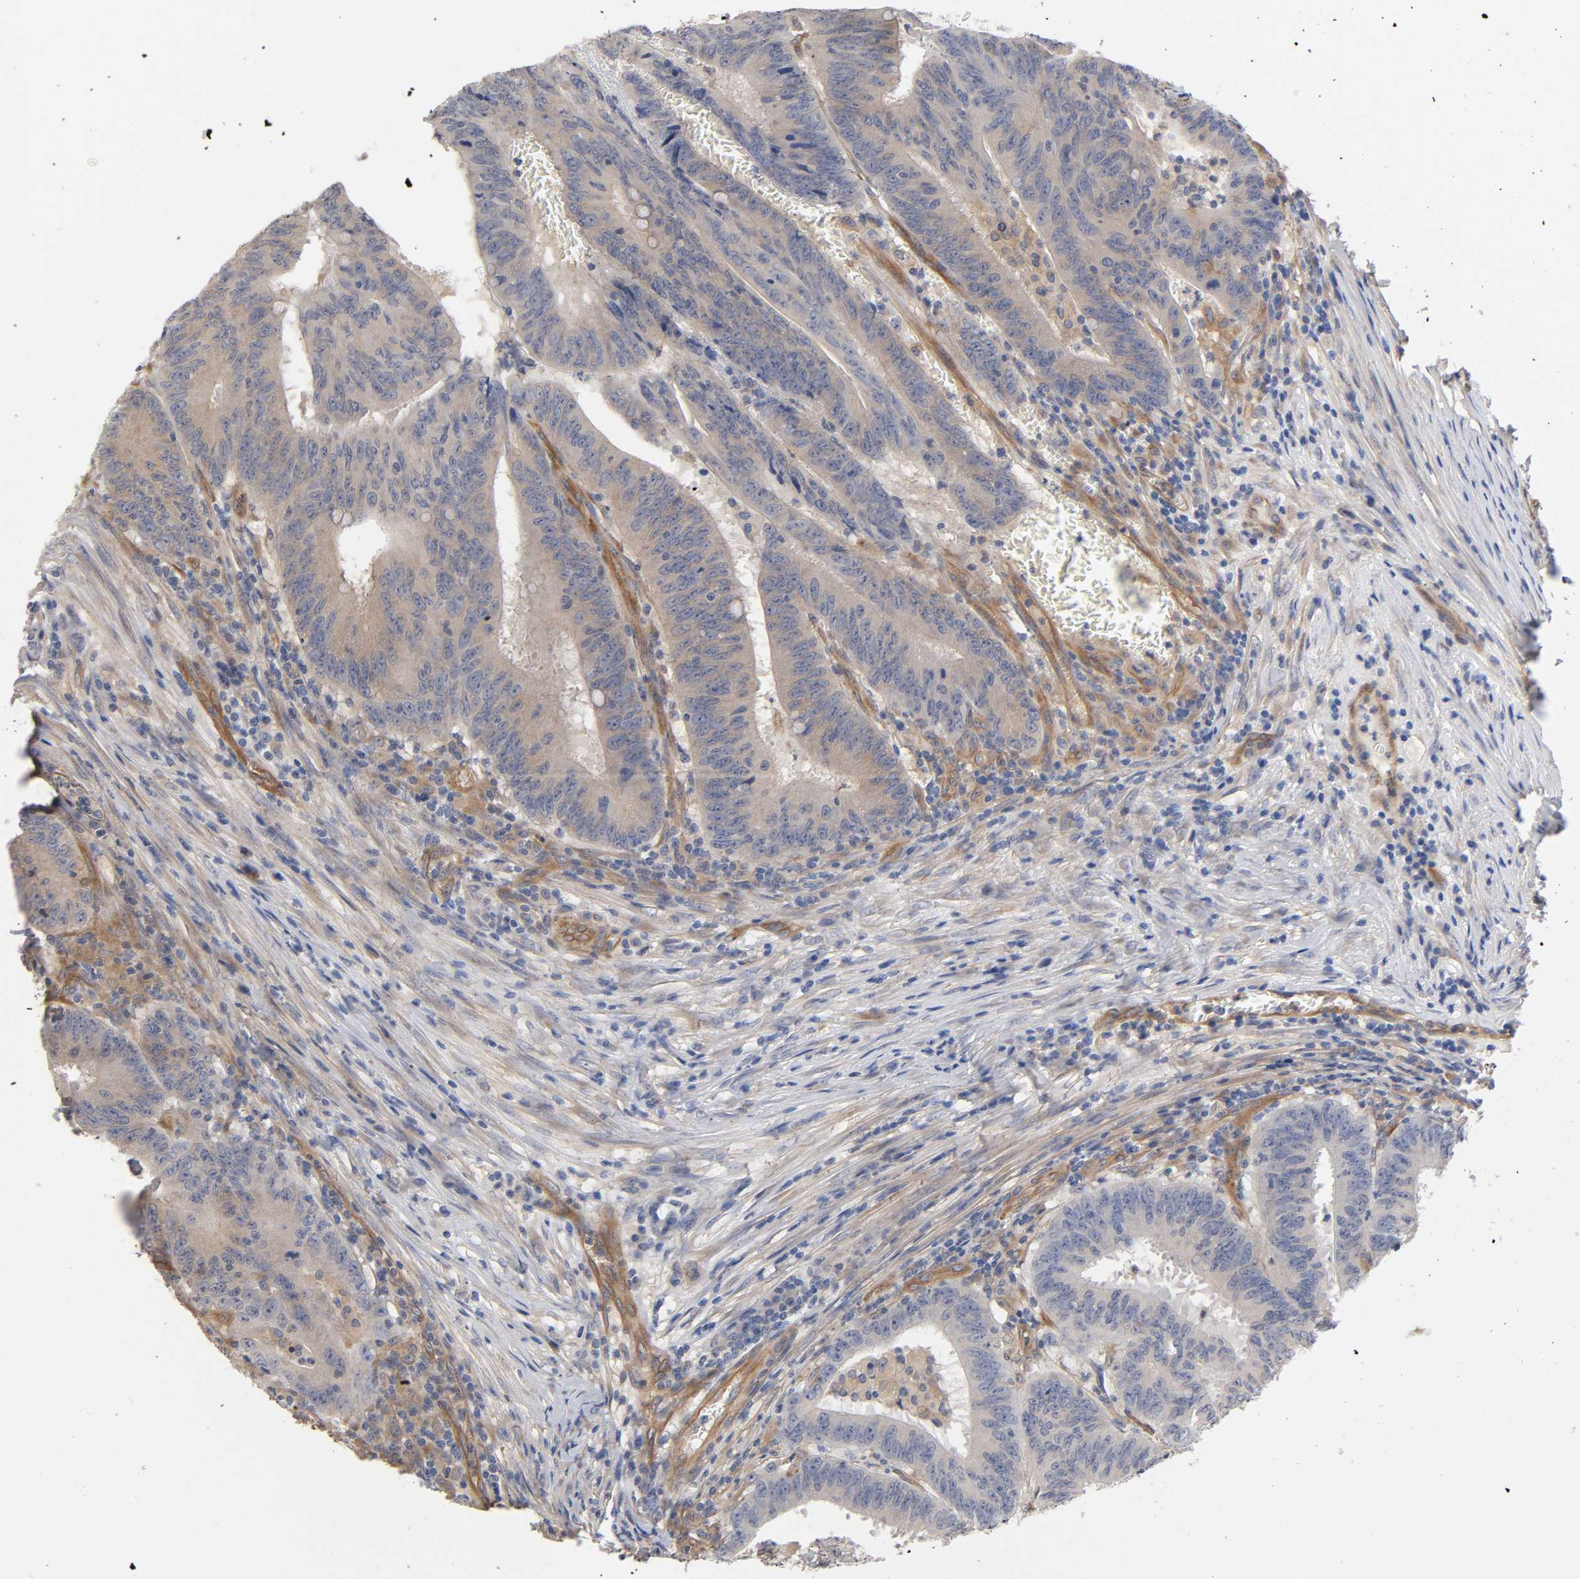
{"staining": {"intensity": "negative", "quantity": "none", "location": "none"}, "tissue": "colorectal cancer", "cell_type": "Tumor cells", "image_type": "cancer", "snomed": [{"axis": "morphology", "description": "Adenocarcinoma, NOS"}, {"axis": "topography", "description": "Colon"}], "caption": "An image of colorectal cancer (adenocarcinoma) stained for a protein displays no brown staining in tumor cells.", "gene": "RAB13", "patient": {"sex": "male", "age": 45}}